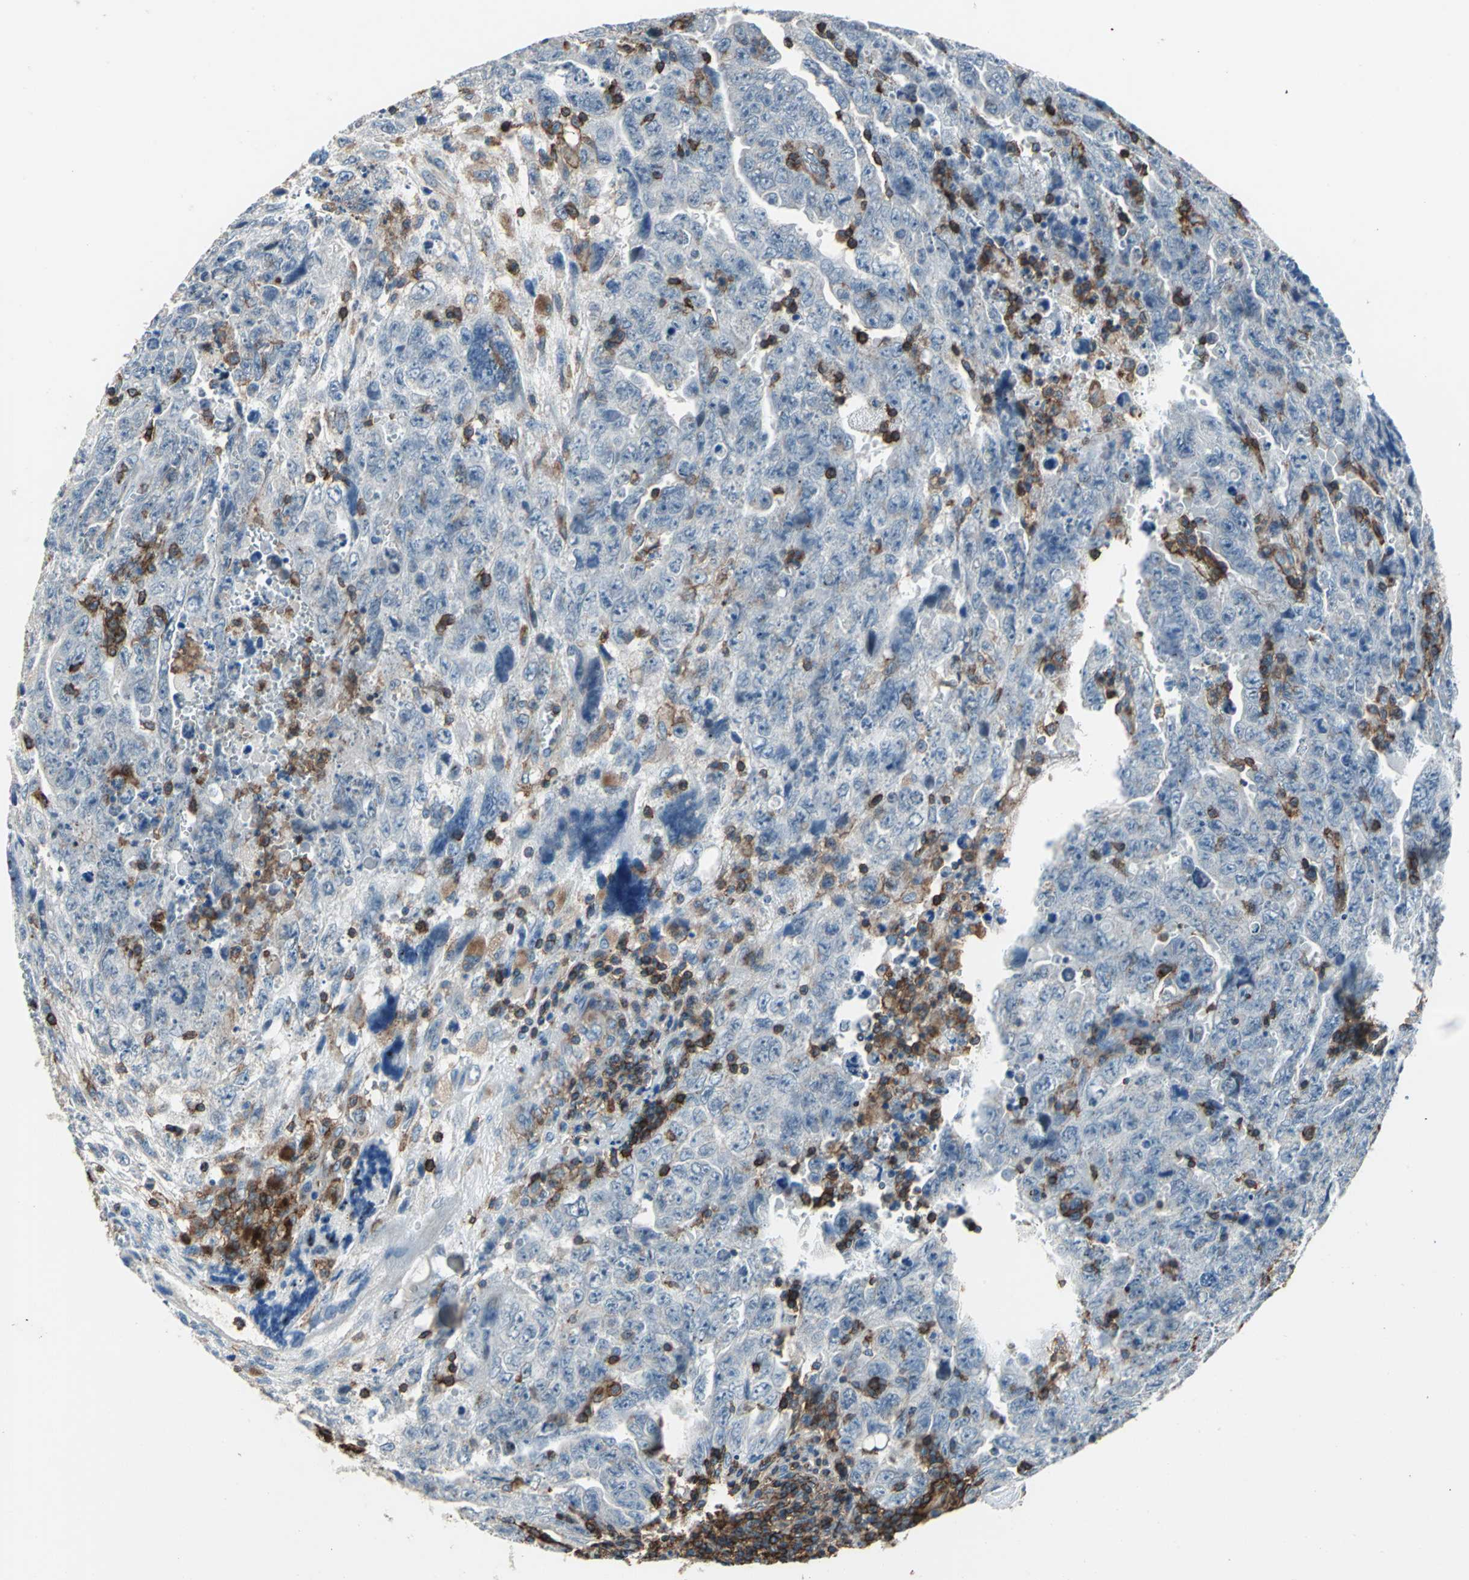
{"staining": {"intensity": "negative", "quantity": "none", "location": "none"}, "tissue": "testis cancer", "cell_type": "Tumor cells", "image_type": "cancer", "snomed": [{"axis": "morphology", "description": "Carcinoma, Embryonal, NOS"}, {"axis": "topography", "description": "Testis"}], "caption": "Immunohistochemical staining of human testis cancer displays no significant staining in tumor cells.", "gene": "CD44", "patient": {"sex": "male", "age": 28}}